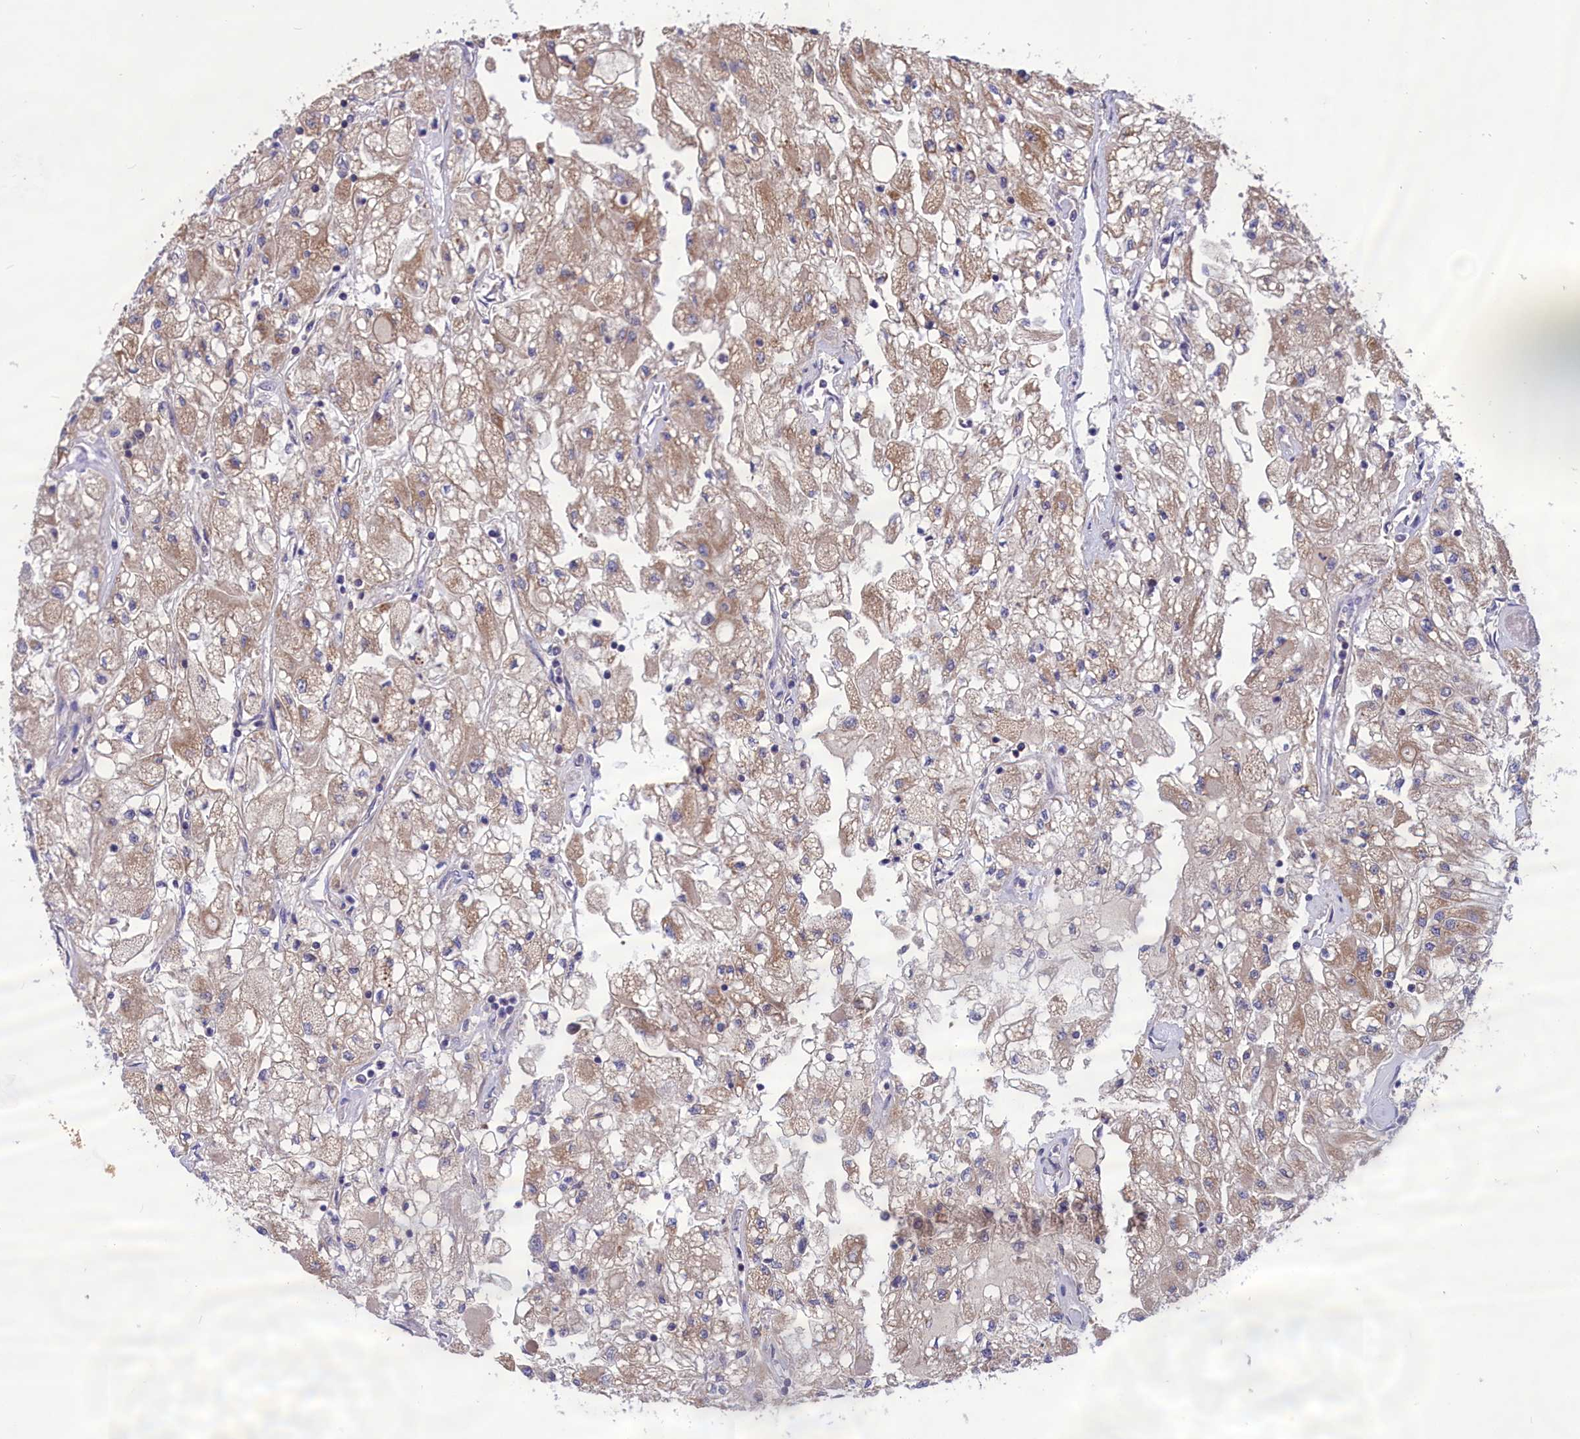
{"staining": {"intensity": "moderate", "quantity": "25%-75%", "location": "cytoplasmic/membranous"}, "tissue": "renal cancer", "cell_type": "Tumor cells", "image_type": "cancer", "snomed": [{"axis": "morphology", "description": "Adenocarcinoma, NOS"}, {"axis": "topography", "description": "Kidney"}], "caption": "A high-resolution micrograph shows IHC staining of renal cancer (adenocarcinoma), which exhibits moderate cytoplasmic/membranous positivity in approximately 25%-75% of tumor cells. (brown staining indicates protein expression, while blue staining denotes nuclei).", "gene": "AMDHD2", "patient": {"sex": "male", "age": 80}}